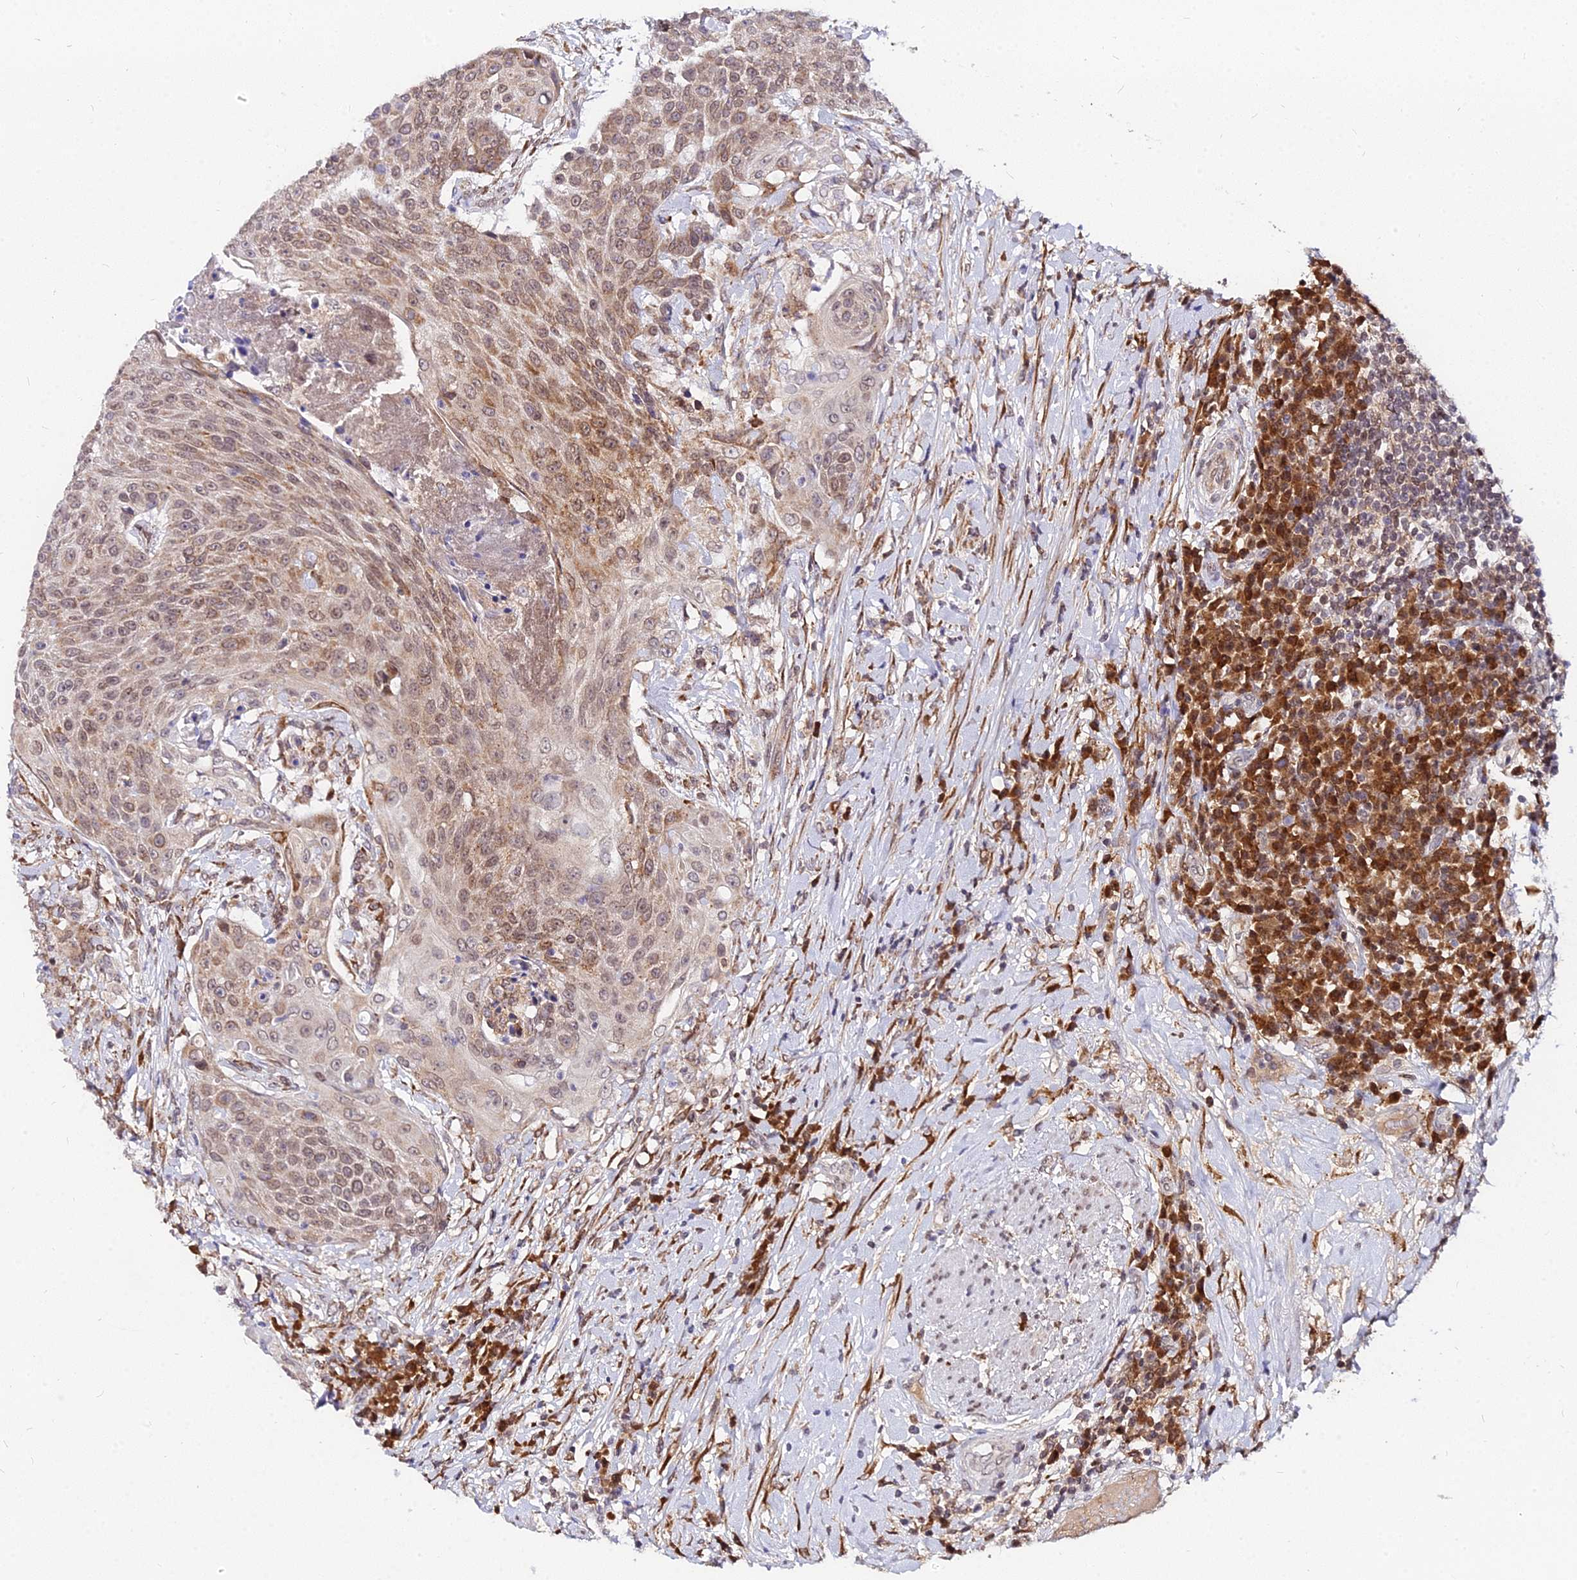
{"staining": {"intensity": "moderate", "quantity": ">75%", "location": "cytoplasmic/membranous,nuclear"}, "tissue": "urothelial cancer", "cell_type": "Tumor cells", "image_type": "cancer", "snomed": [{"axis": "morphology", "description": "Urothelial carcinoma, High grade"}, {"axis": "topography", "description": "Urinary bladder"}], "caption": "Urothelial carcinoma (high-grade) stained with a brown dye shows moderate cytoplasmic/membranous and nuclear positive staining in about >75% of tumor cells.", "gene": "RNF121", "patient": {"sex": "female", "age": 63}}